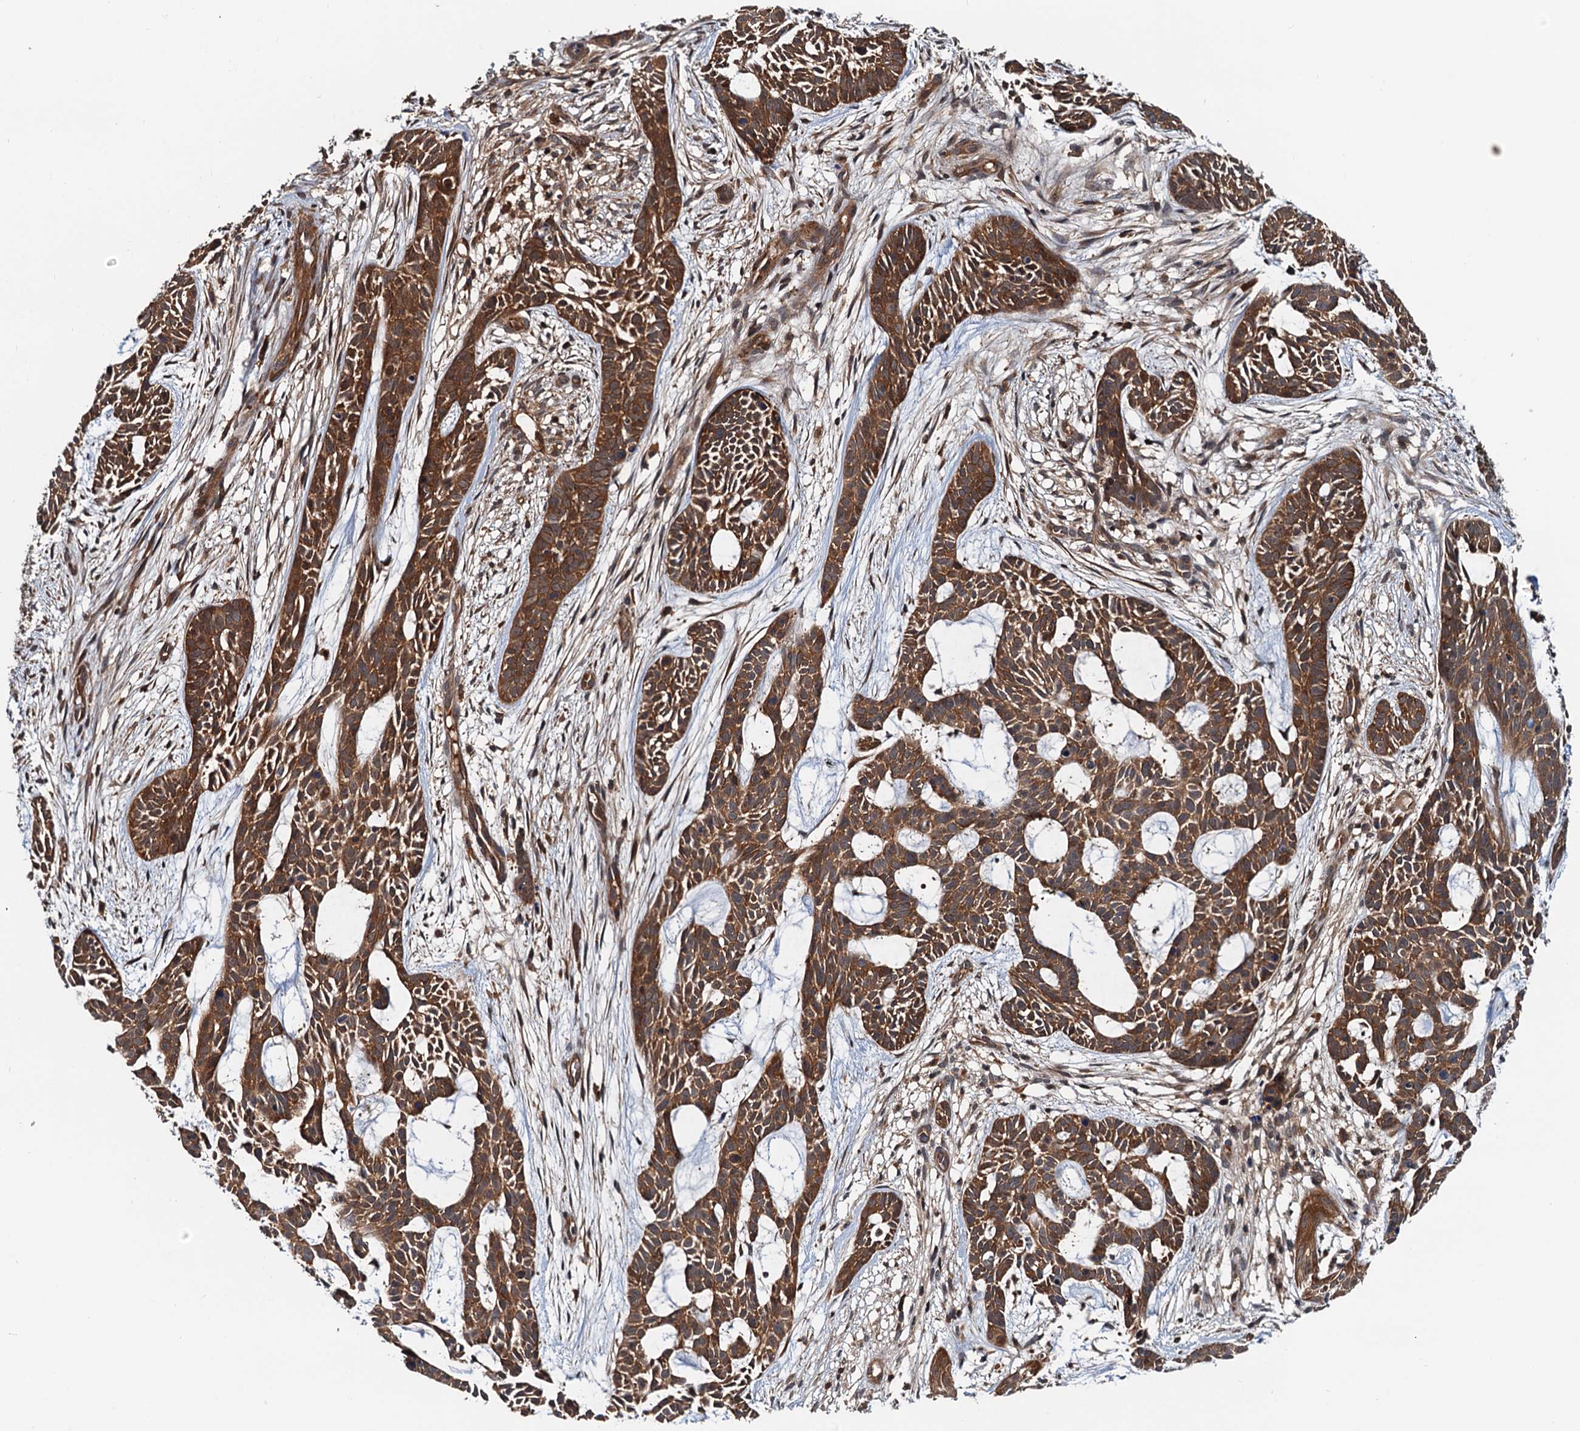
{"staining": {"intensity": "strong", "quantity": ">75%", "location": "cytoplasmic/membranous"}, "tissue": "skin cancer", "cell_type": "Tumor cells", "image_type": "cancer", "snomed": [{"axis": "morphology", "description": "Basal cell carcinoma"}, {"axis": "topography", "description": "Skin"}], "caption": "Basal cell carcinoma (skin) stained with a protein marker demonstrates strong staining in tumor cells.", "gene": "AAGAB", "patient": {"sex": "male", "age": 89}}